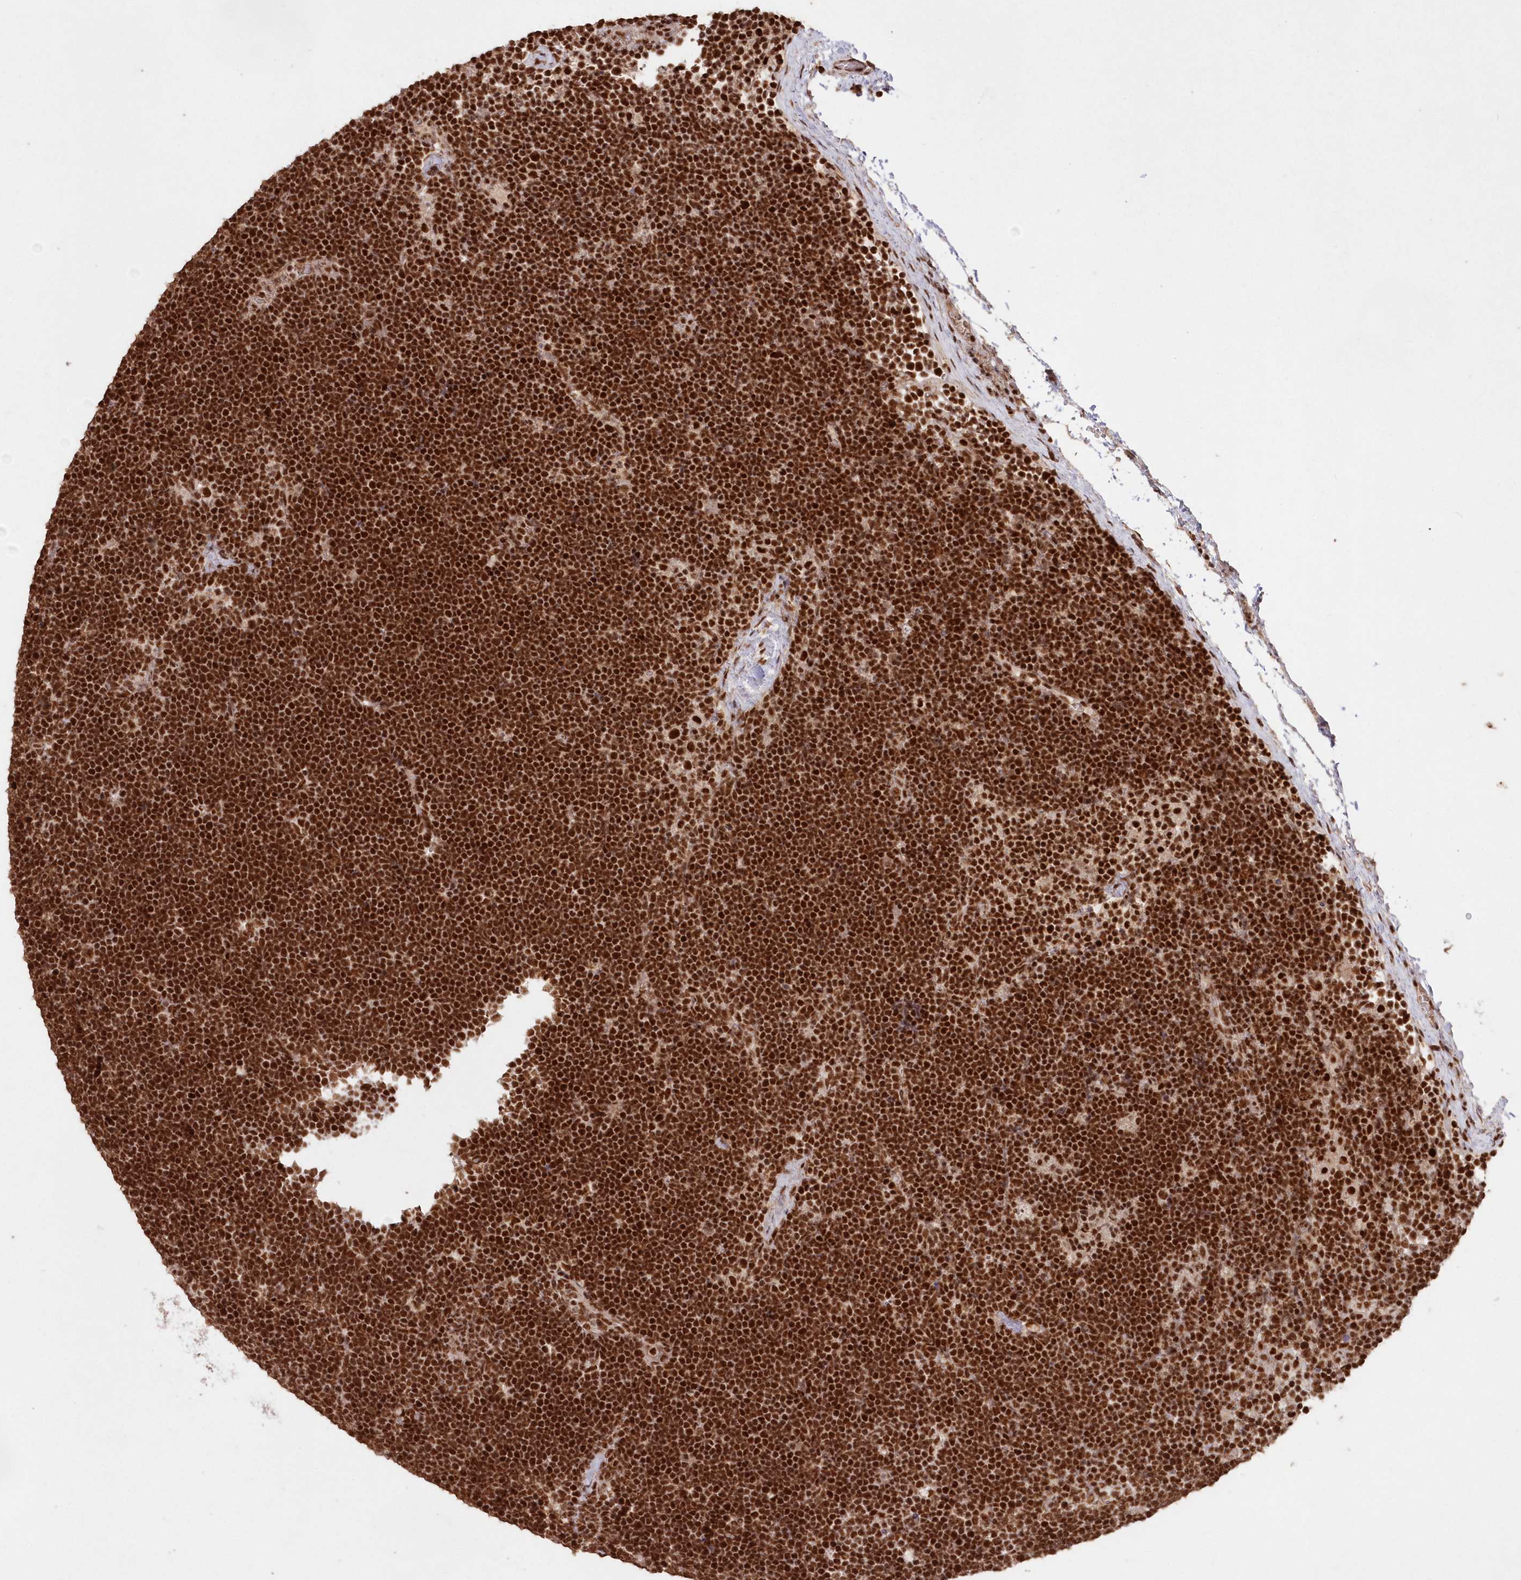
{"staining": {"intensity": "strong", "quantity": ">75%", "location": "nuclear"}, "tissue": "lymphoma", "cell_type": "Tumor cells", "image_type": "cancer", "snomed": [{"axis": "morphology", "description": "Malignant lymphoma, non-Hodgkin's type, High grade"}, {"axis": "topography", "description": "Lymph node"}], "caption": "Lymphoma stained for a protein reveals strong nuclear positivity in tumor cells.", "gene": "PDS5A", "patient": {"sex": "male", "age": 13}}